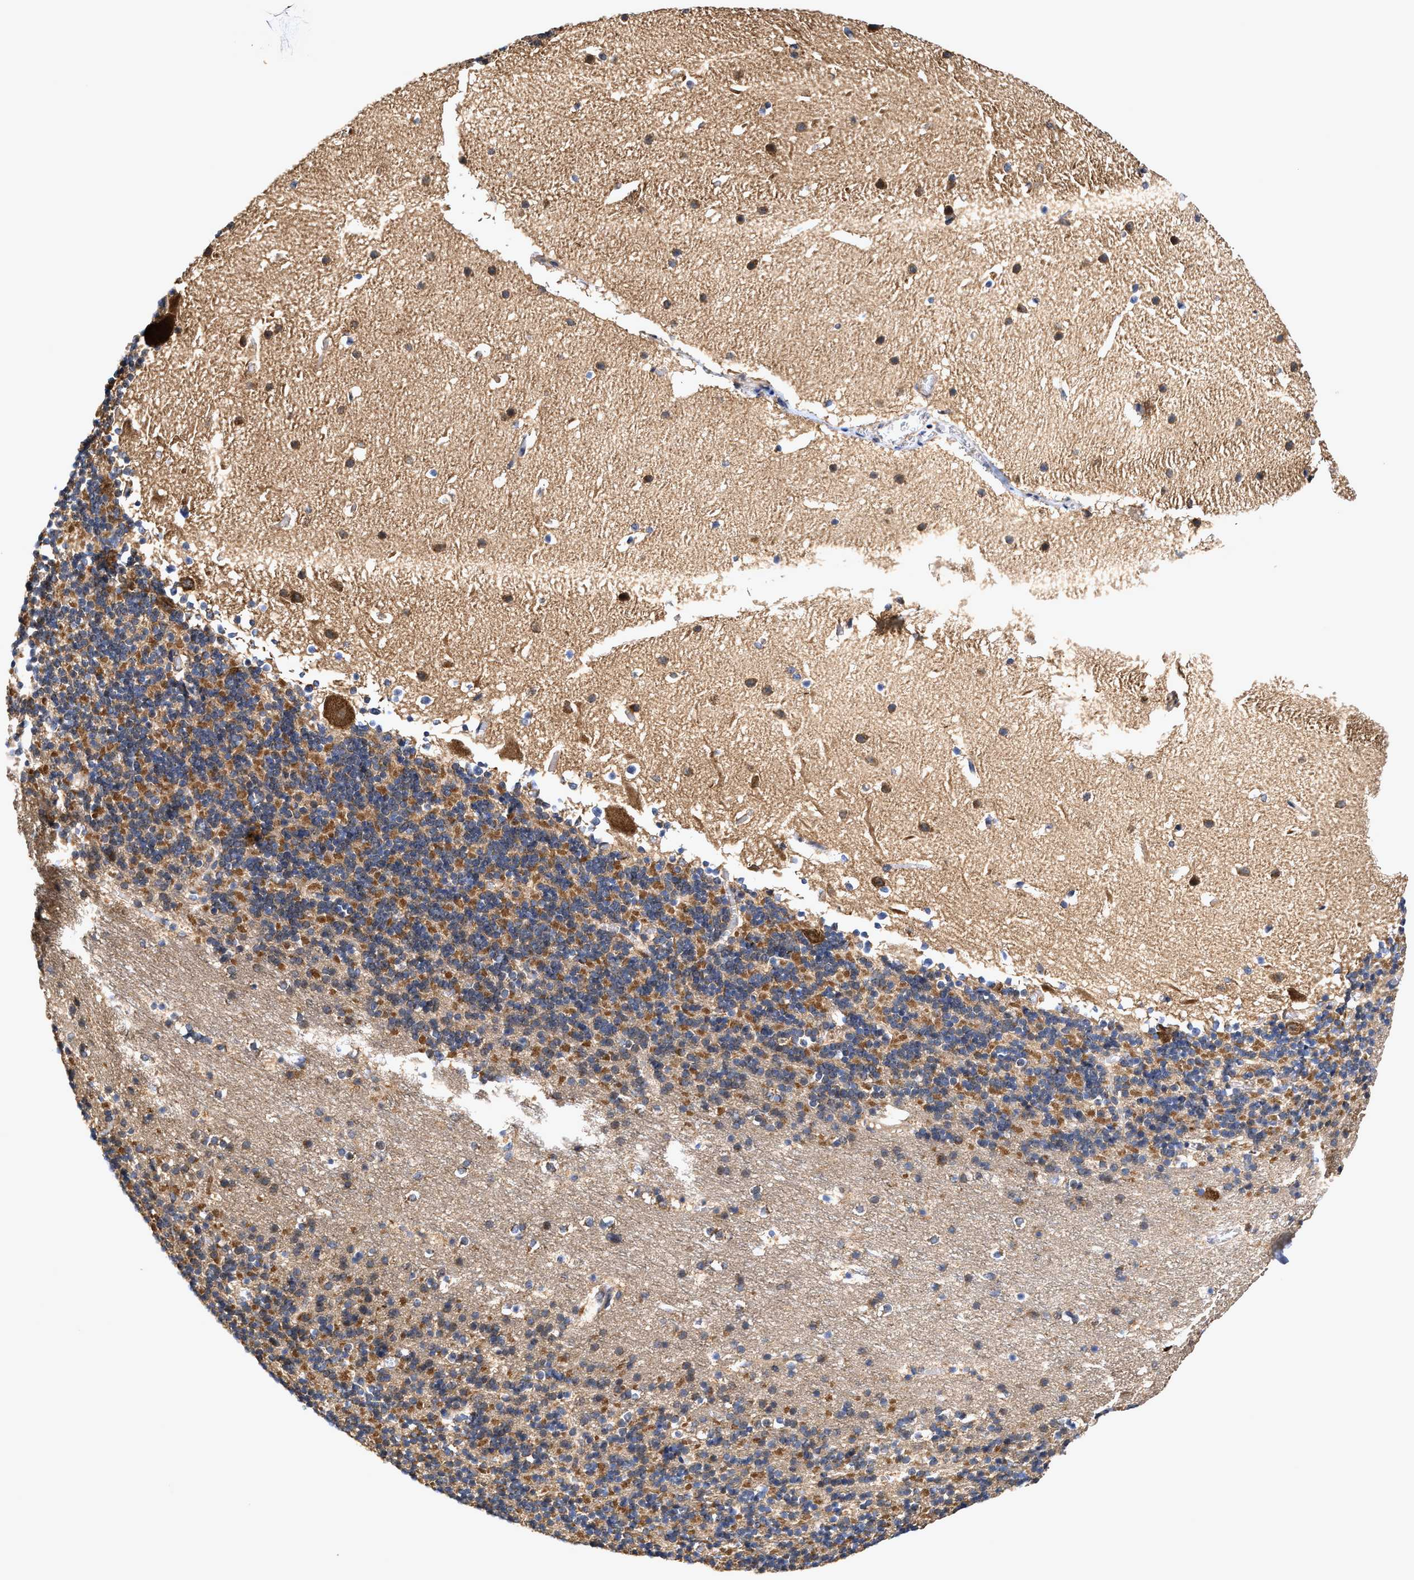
{"staining": {"intensity": "moderate", "quantity": ">75%", "location": "cytoplasmic/membranous"}, "tissue": "cerebellum", "cell_type": "Cells in granular layer", "image_type": "normal", "snomed": [{"axis": "morphology", "description": "Normal tissue, NOS"}, {"axis": "topography", "description": "Cerebellum"}], "caption": "Immunohistochemical staining of benign human cerebellum shows >75% levels of moderate cytoplasmic/membranous protein expression in about >75% of cells in granular layer.", "gene": "EFNA4", "patient": {"sex": "male", "age": 45}}